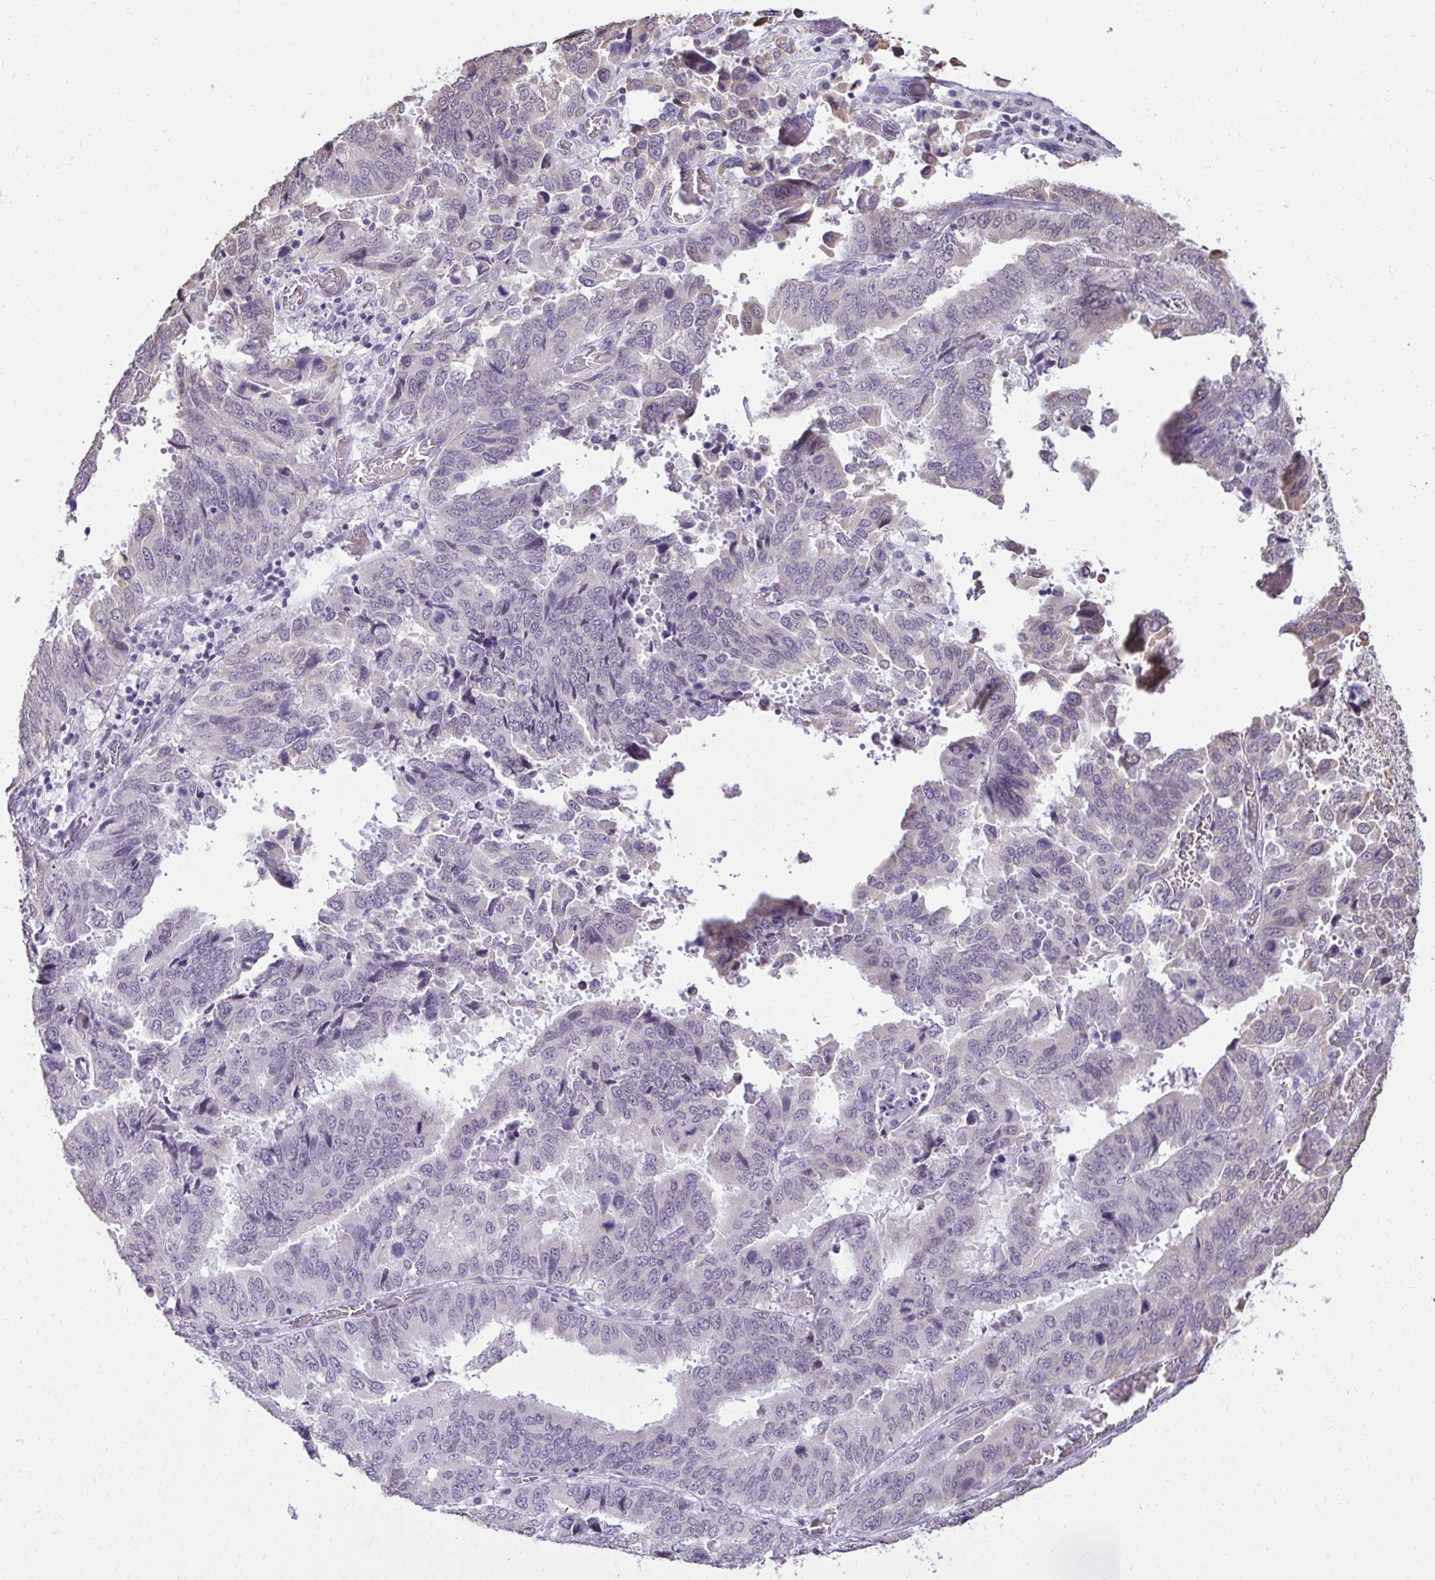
{"staining": {"intensity": "negative", "quantity": "none", "location": "none"}, "tissue": "stomach cancer", "cell_type": "Tumor cells", "image_type": "cancer", "snomed": [{"axis": "morphology", "description": "Adenocarcinoma, NOS"}, {"axis": "topography", "description": "Stomach, upper"}], "caption": "DAB (3,3'-diaminobenzidine) immunohistochemical staining of adenocarcinoma (stomach) exhibits no significant positivity in tumor cells.", "gene": "NPPA", "patient": {"sex": "male", "age": 74}}